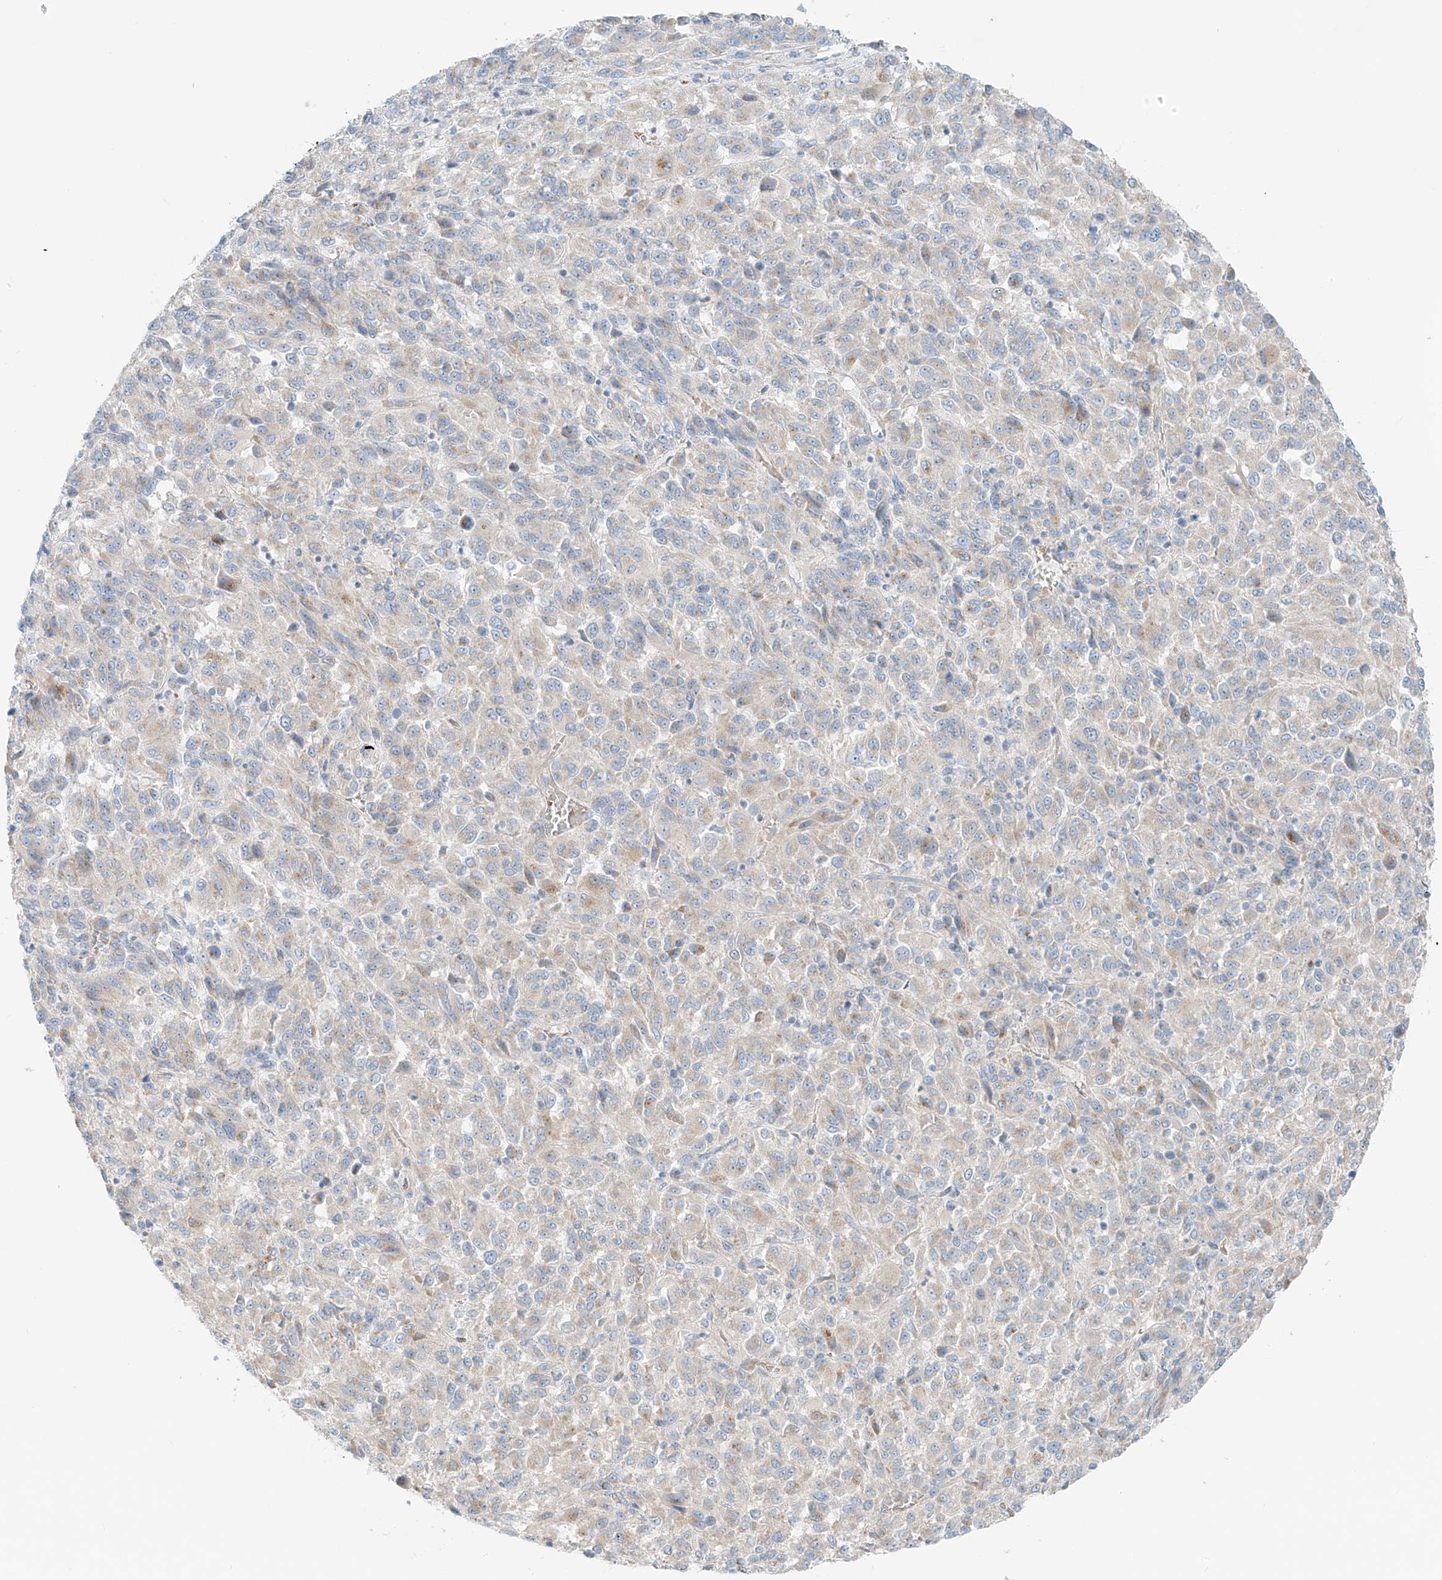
{"staining": {"intensity": "weak", "quantity": "<25%", "location": "cytoplasmic/membranous"}, "tissue": "melanoma", "cell_type": "Tumor cells", "image_type": "cancer", "snomed": [{"axis": "morphology", "description": "Malignant melanoma, Metastatic site"}, {"axis": "topography", "description": "Lung"}], "caption": "Protein analysis of melanoma demonstrates no significant positivity in tumor cells.", "gene": "EIPR1", "patient": {"sex": "male", "age": 64}}